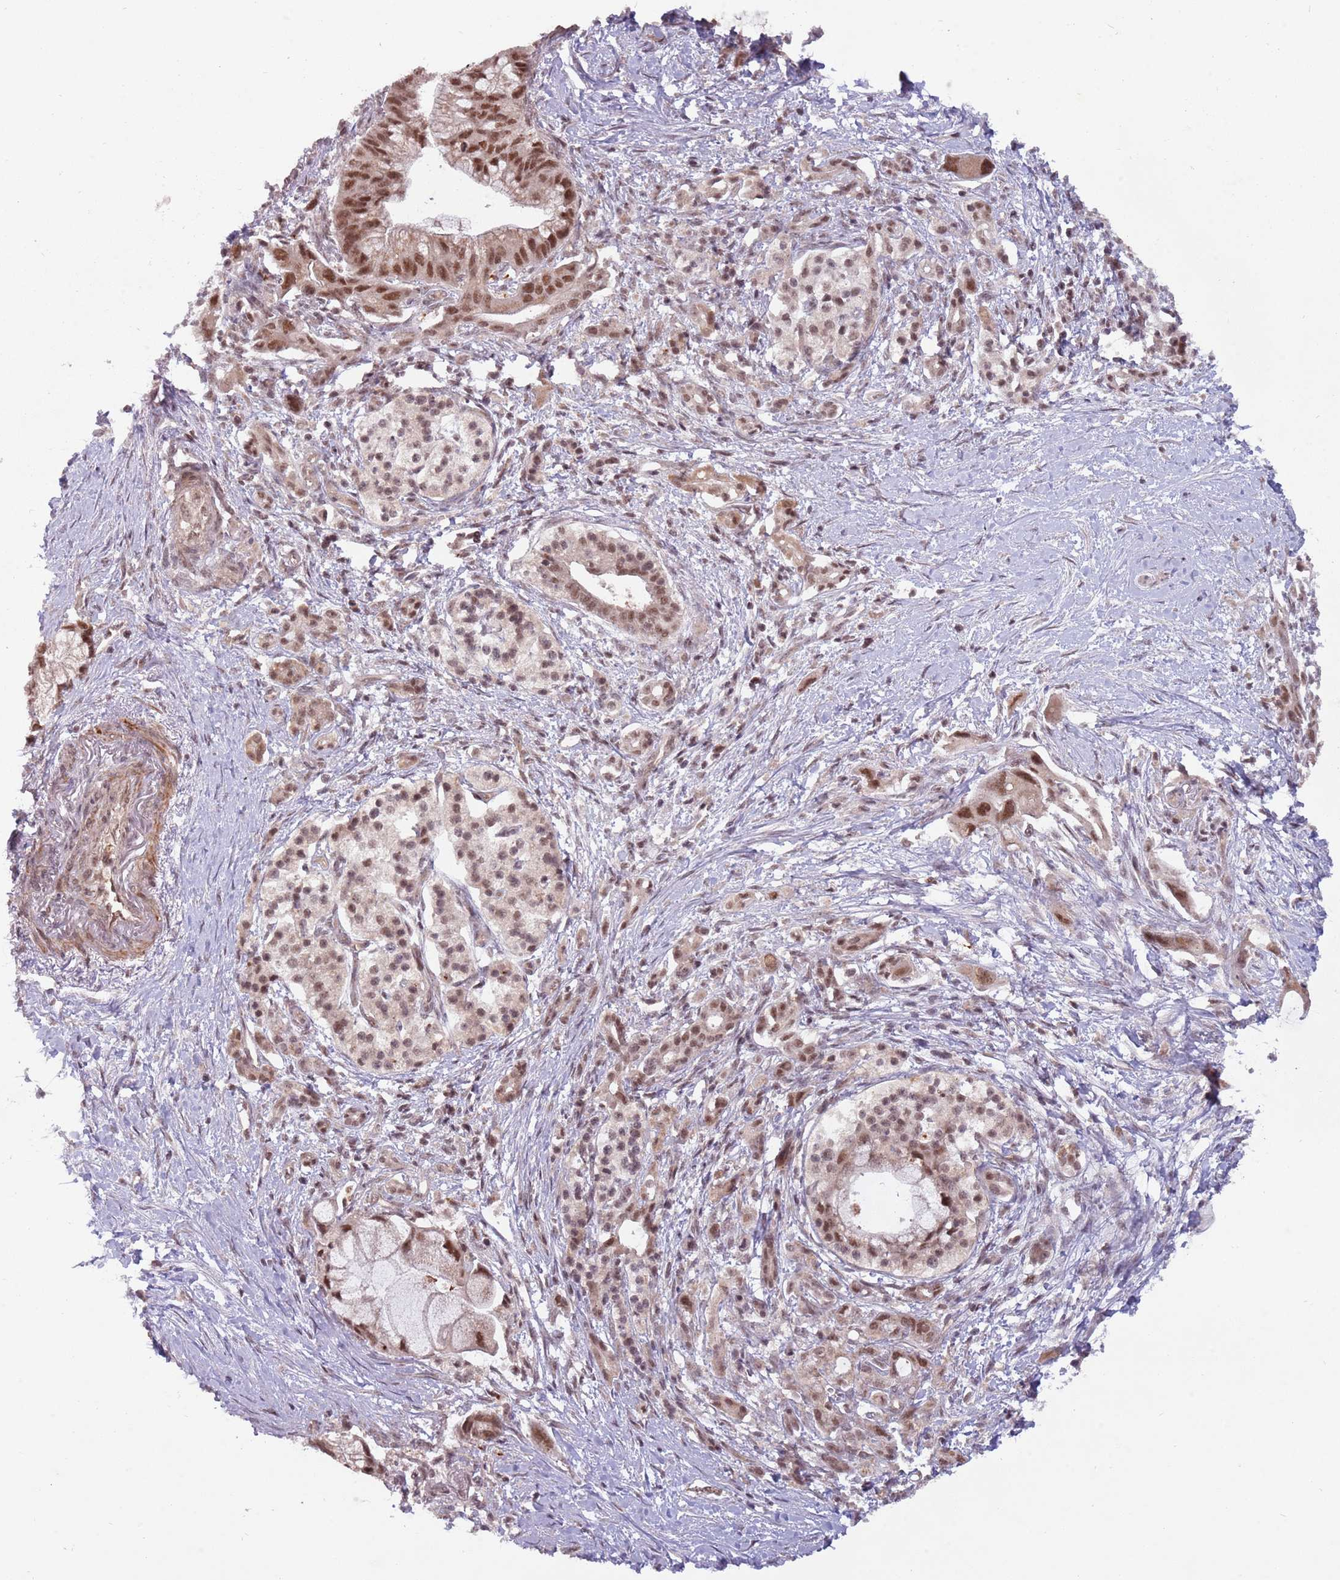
{"staining": {"intensity": "strong", "quantity": ">75%", "location": "nuclear"}, "tissue": "pancreatic cancer", "cell_type": "Tumor cells", "image_type": "cancer", "snomed": [{"axis": "morphology", "description": "Adenocarcinoma, NOS"}, {"axis": "topography", "description": "Pancreas"}], "caption": "Adenocarcinoma (pancreatic) stained with a brown dye displays strong nuclear positive positivity in approximately >75% of tumor cells.", "gene": "SUDS3", "patient": {"sex": "male", "age": 68}}